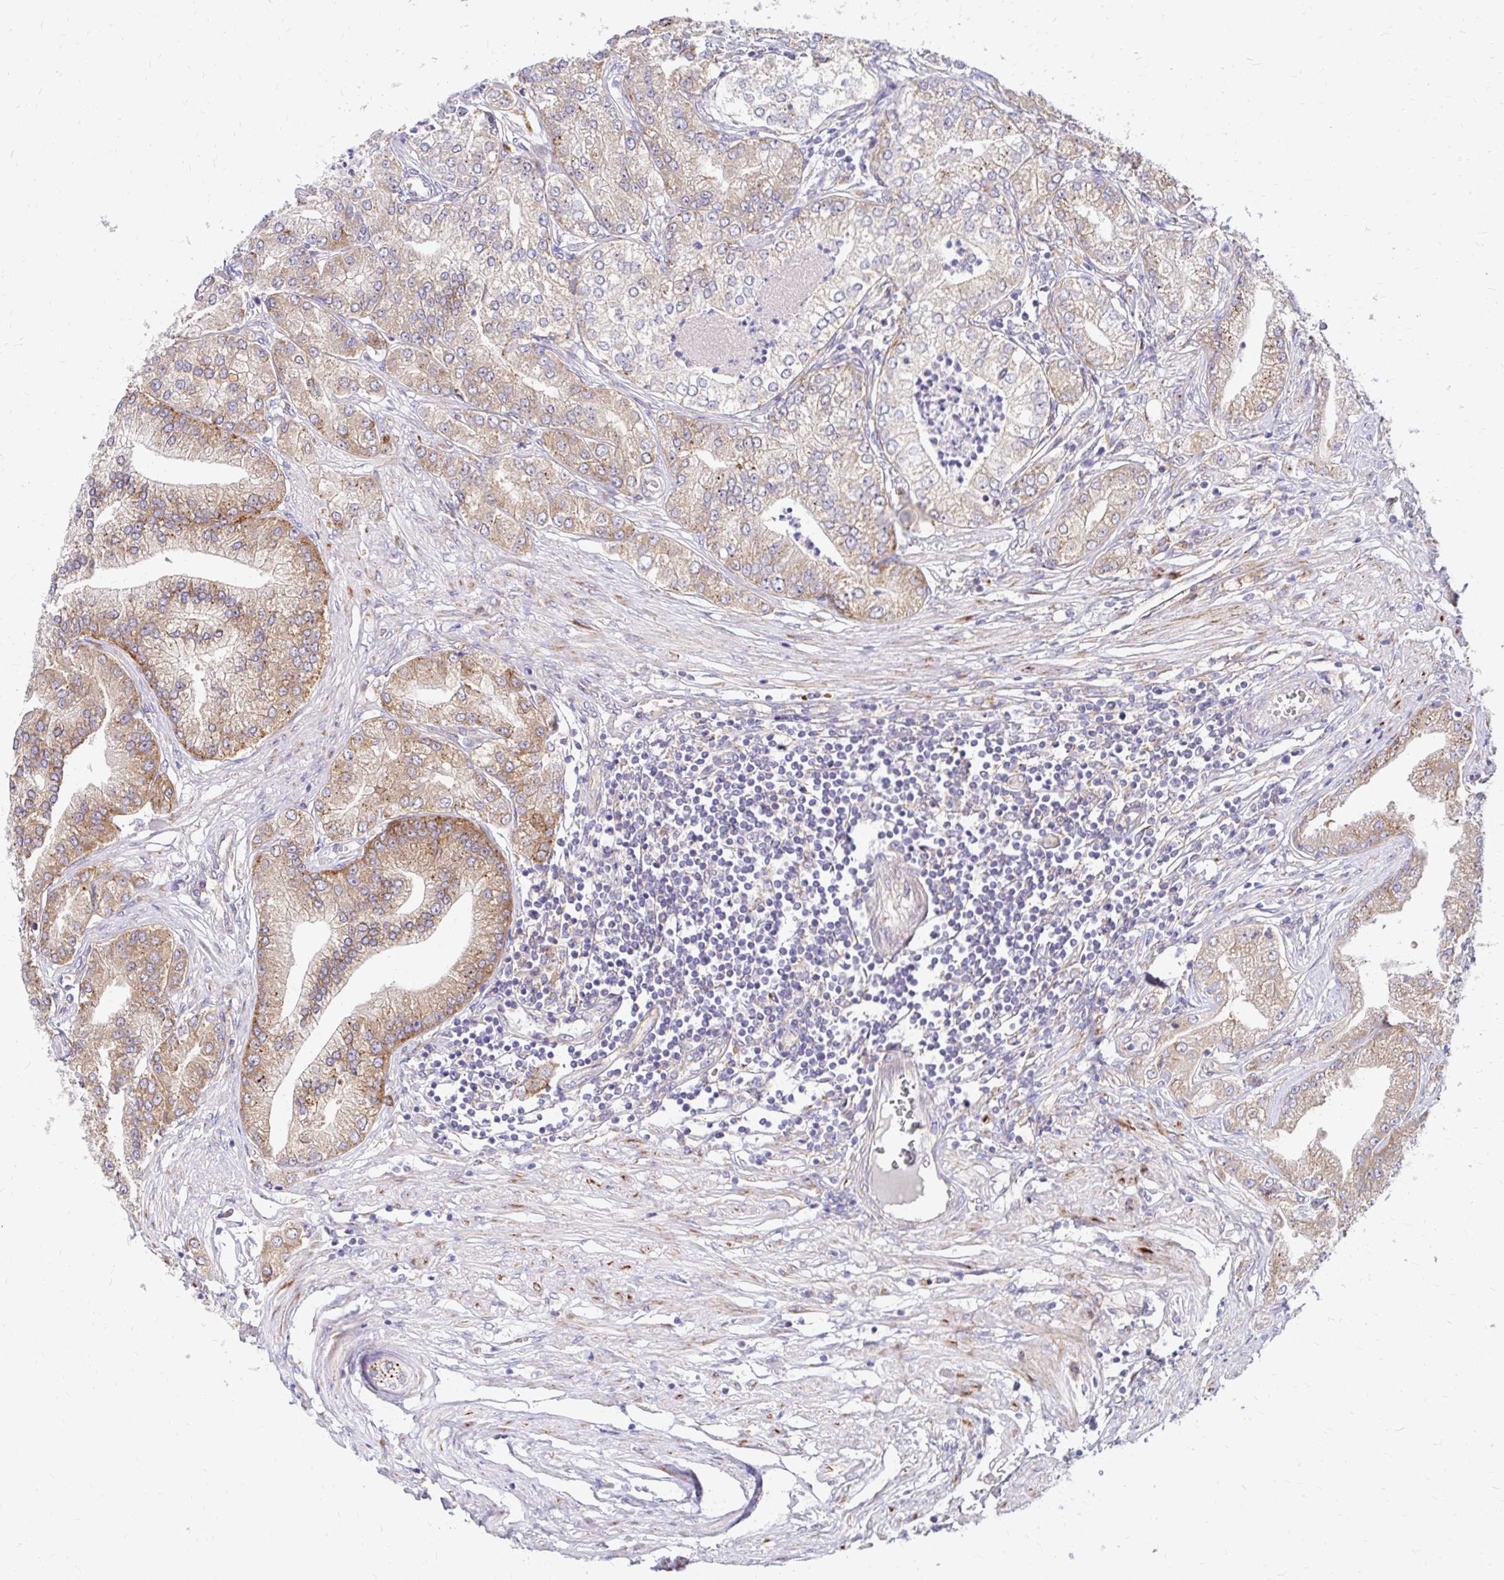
{"staining": {"intensity": "moderate", "quantity": "25%-75%", "location": "cytoplasmic/membranous"}, "tissue": "prostate cancer", "cell_type": "Tumor cells", "image_type": "cancer", "snomed": [{"axis": "morphology", "description": "Adenocarcinoma, High grade"}, {"axis": "topography", "description": "Prostate"}], "caption": "Immunohistochemical staining of adenocarcinoma (high-grade) (prostate) displays medium levels of moderate cytoplasmic/membranous protein staining in approximately 25%-75% of tumor cells.", "gene": "IDUA", "patient": {"sex": "male", "age": 61}}